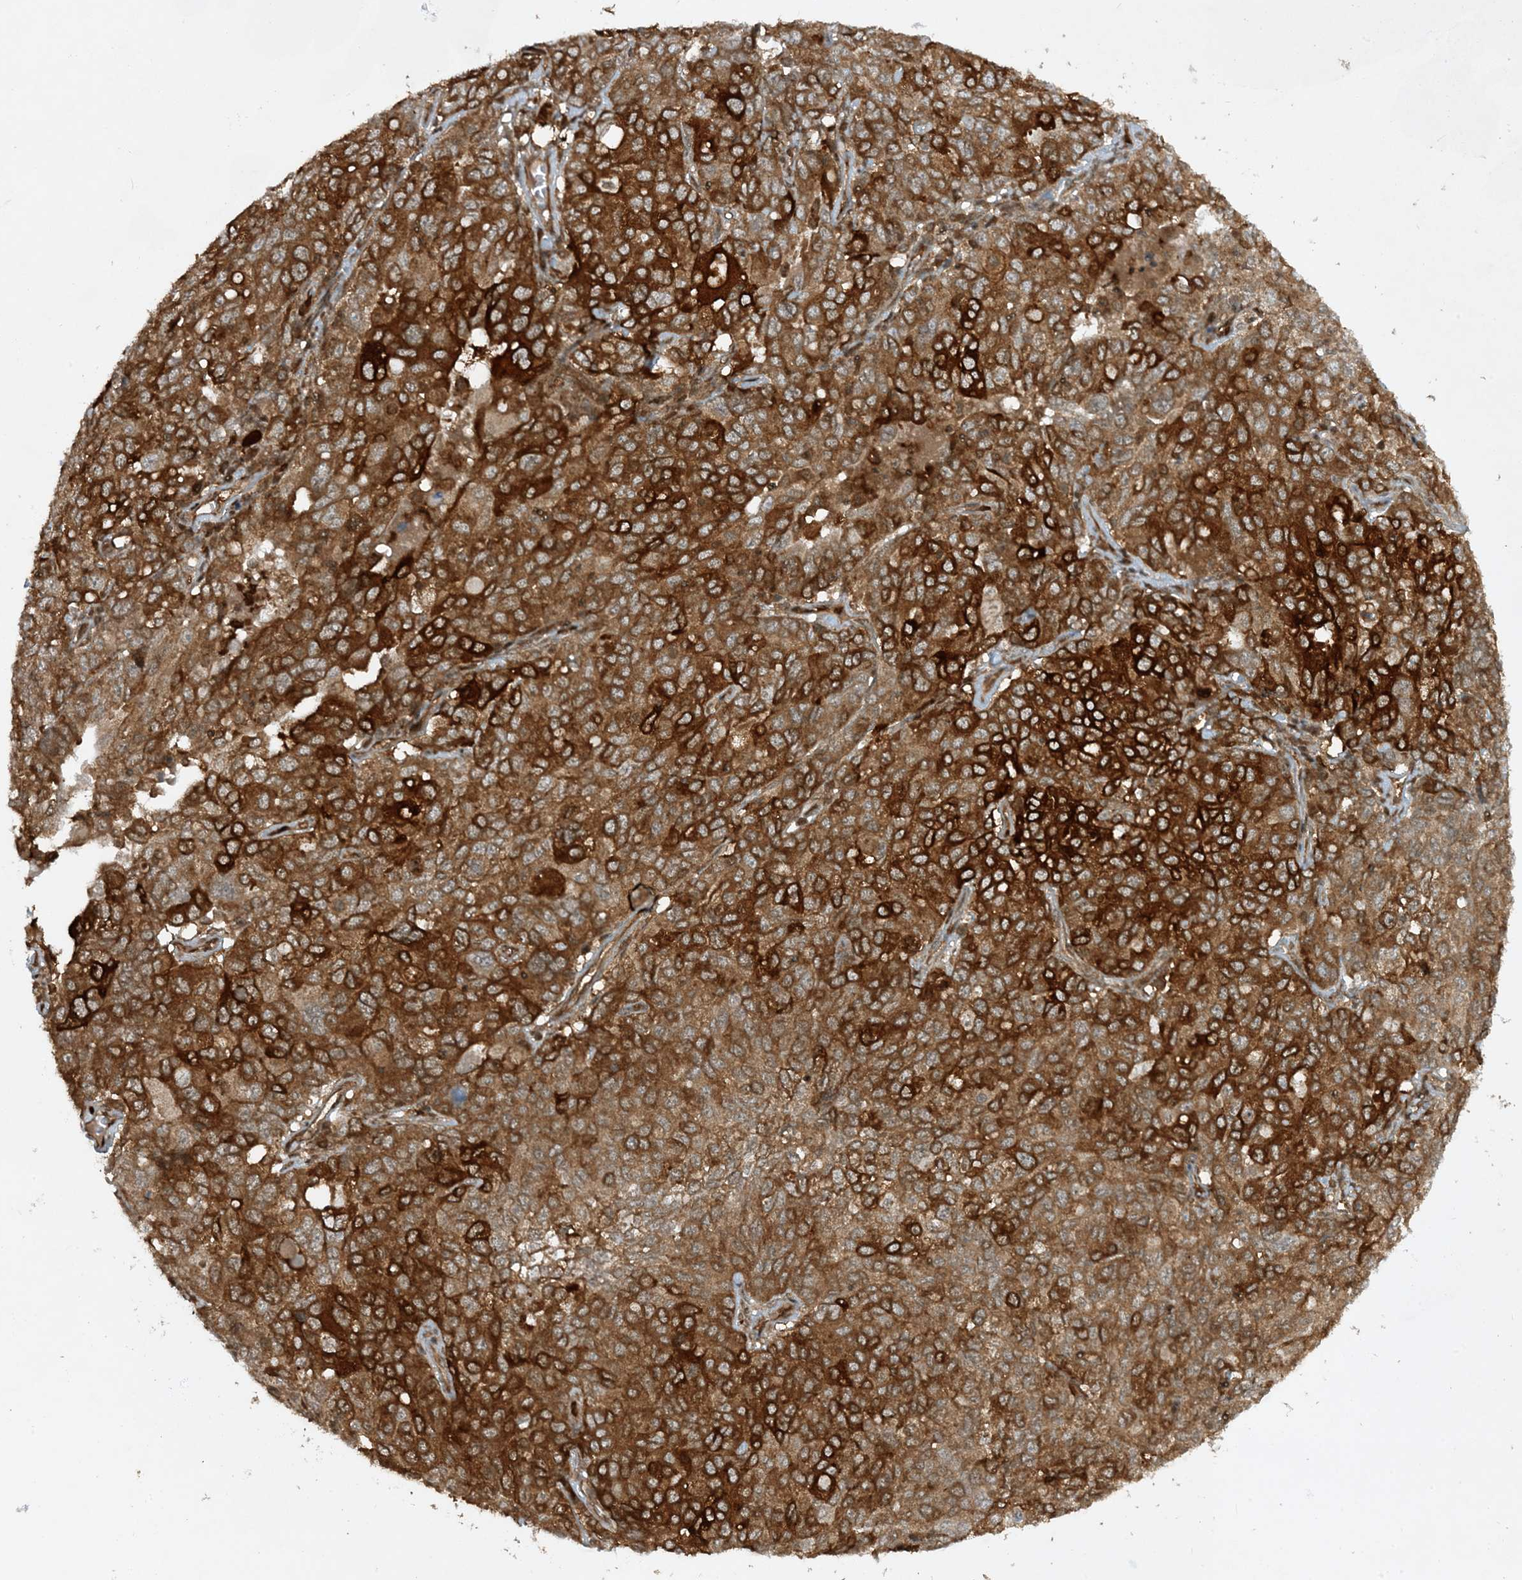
{"staining": {"intensity": "strong", "quantity": ">75%", "location": "cytoplasmic/membranous"}, "tissue": "ovarian cancer", "cell_type": "Tumor cells", "image_type": "cancer", "snomed": [{"axis": "morphology", "description": "Carcinoma, endometroid"}, {"axis": "topography", "description": "Ovary"}], "caption": "Tumor cells reveal high levels of strong cytoplasmic/membranous expression in approximately >75% of cells in human ovarian endometroid carcinoma.", "gene": "CERT1", "patient": {"sex": "female", "age": 62}}